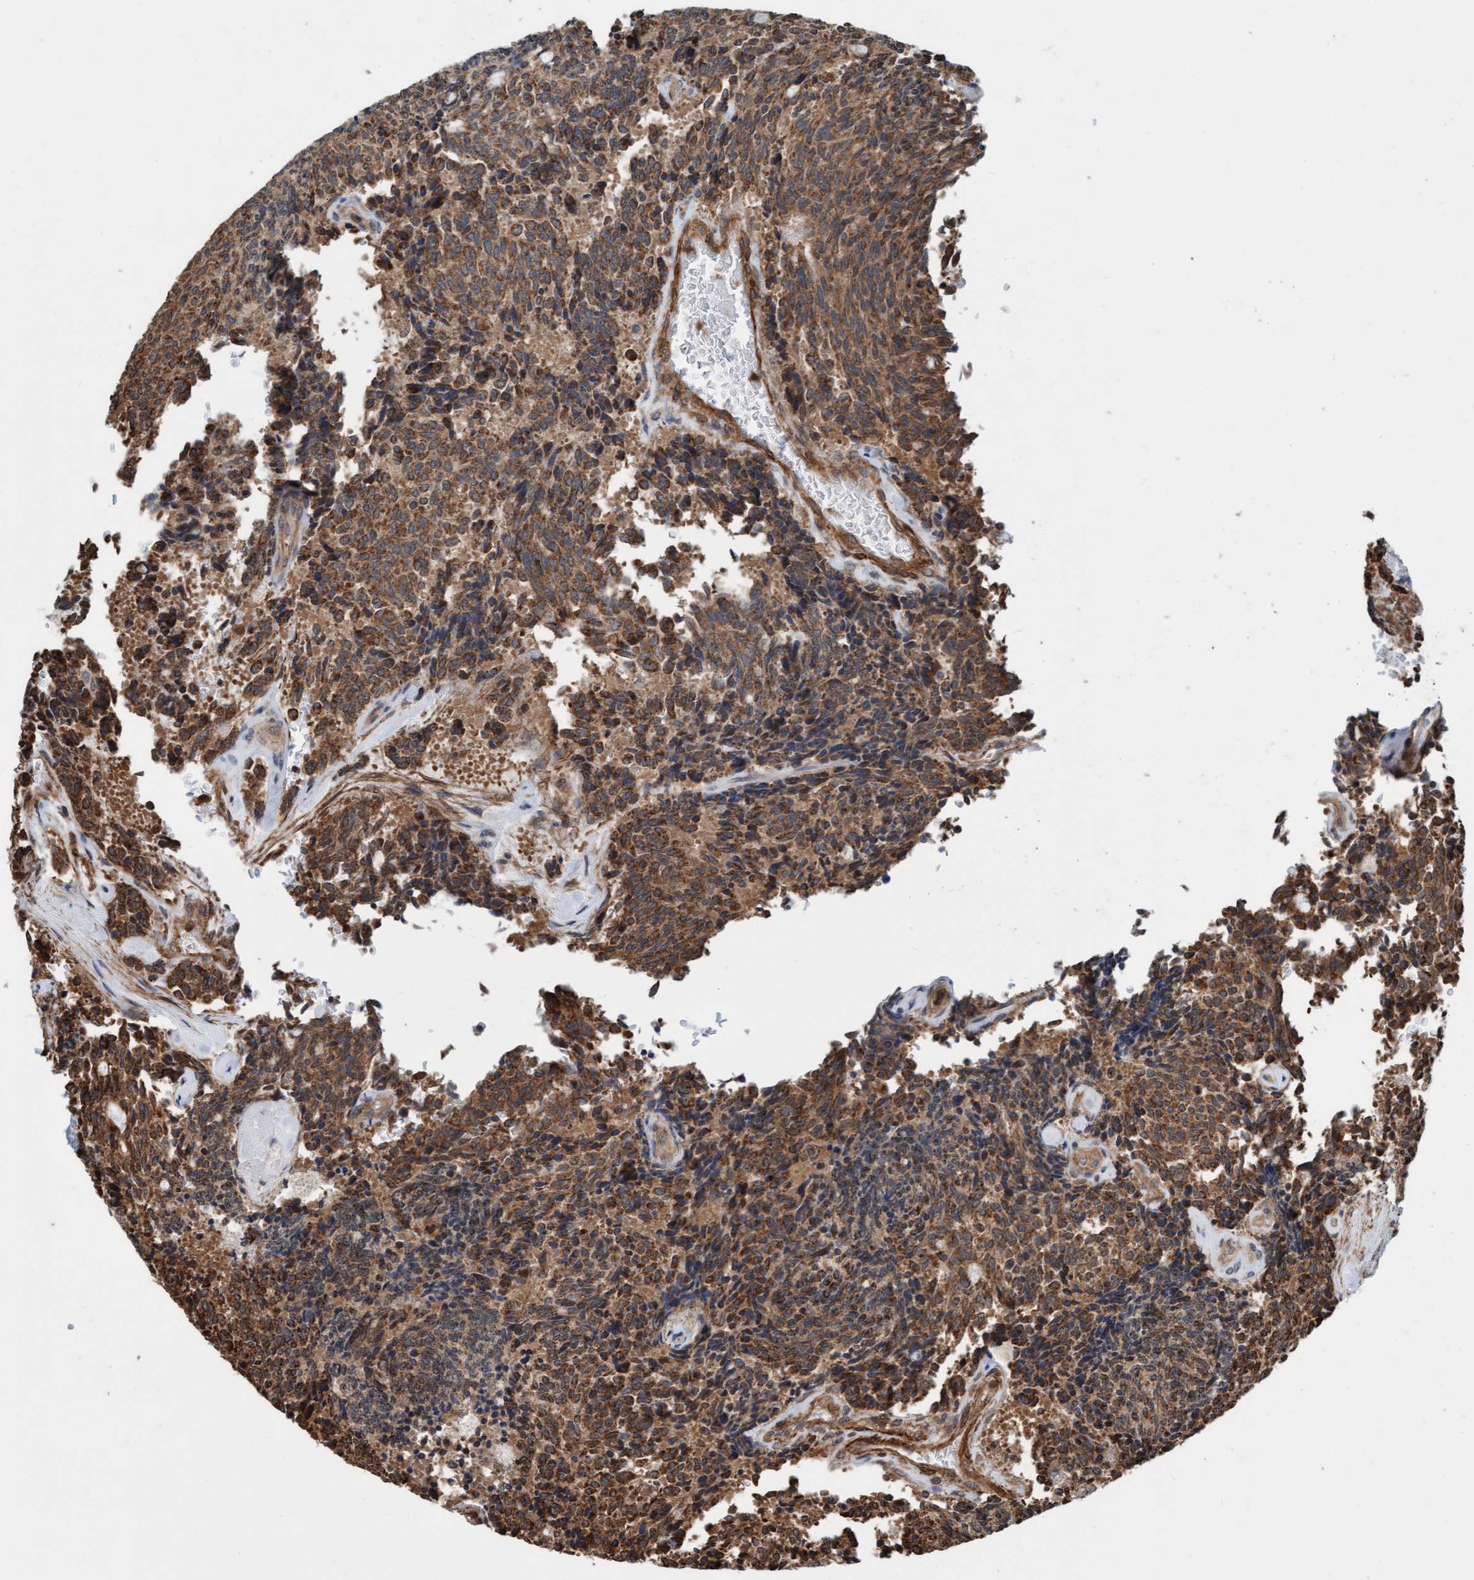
{"staining": {"intensity": "moderate", "quantity": ">75%", "location": "cytoplasmic/membranous"}, "tissue": "carcinoid", "cell_type": "Tumor cells", "image_type": "cancer", "snomed": [{"axis": "morphology", "description": "Carcinoid, malignant, NOS"}, {"axis": "topography", "description": "Pancreas"}], "caption": "Immunohistochemical staining of carcinoid shows medium levels of moderate cytoplasmic/membranous staining in about >75% of tumor cells. Nuclei are stained in blue.", "gene": "STXBP4", "patient": {"sex": "female", "age": 54}}